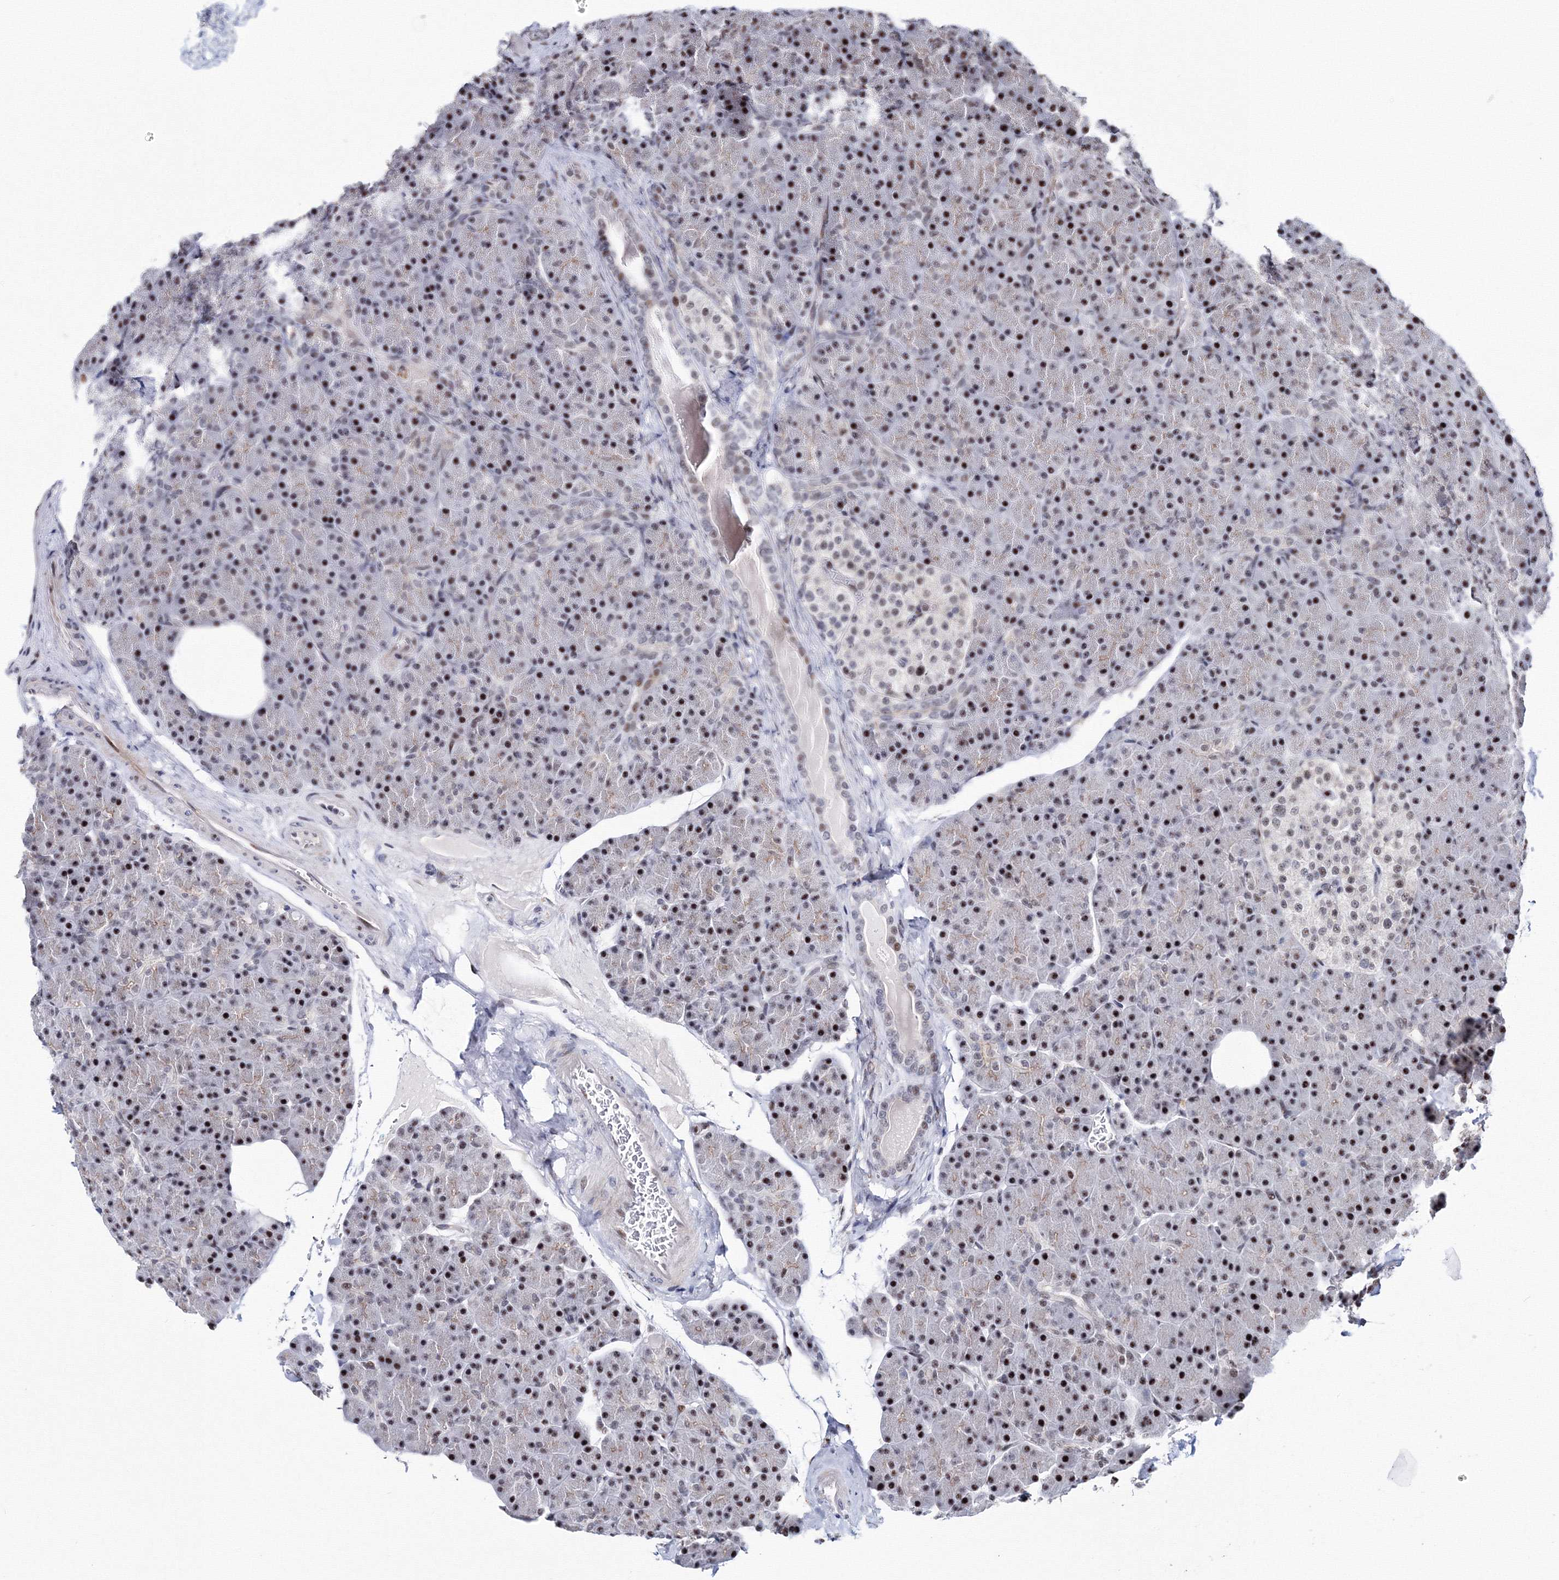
{"staining": {"intensity": "strong", "quantity": "25%-75%", "location": "nuclear"}, "tissue": "pancreas", "cell_type": "Exocrine glandular cells", "image_type": "normal", "snomed": [{"axis": "morphology", "description": "Normal tissue, NOS"}, {"axis": "topography", "description": "Pancreas"}], "caption": "Strong nuclear positivity for a protein is present in approximately 25%-75% of exocrine glandular cells of benign pancreas using immunohistochemistry.", "gene": "TATDN2", "patient": {"sex": "female", "age": 43}}